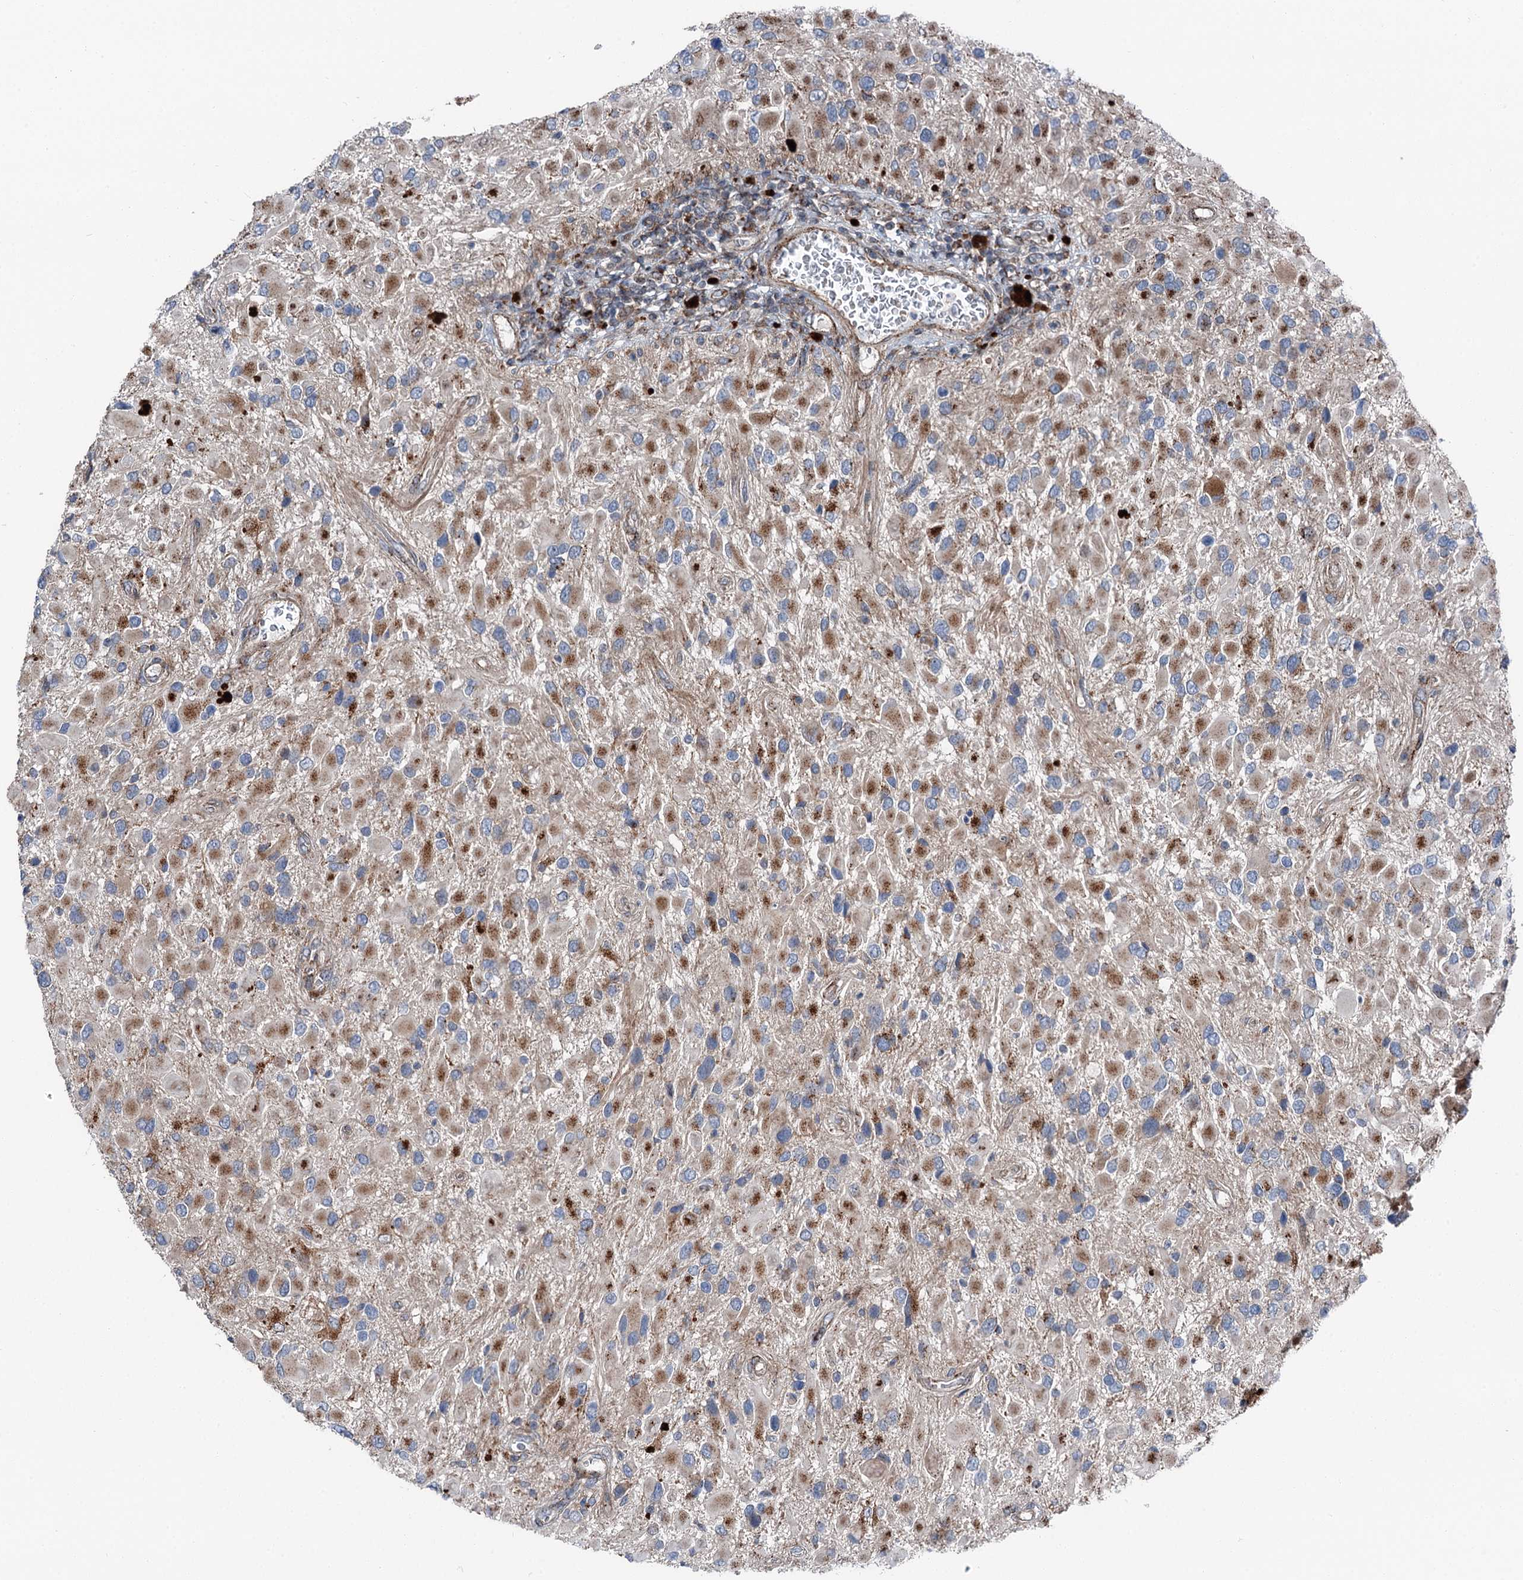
{"staining": {"intensity": "moderate", "quantity": ">75%", "location": "cytoplasmic/membranous"}, "tissue": "glioma", "cell_type": "Tumor cells", "image_type": "cancer", "snomed": [{"axis": "morphology", "description": "Glioma, malignant, High grade"}, {"axis": "topography", "description": "Brain"}], "caption": "IHC micrograph of neoplastic tissue: human malignant high-grade glioma stained using IHC displays medium levels of moderate protein expression localized specifically in the cytoplasmic/membranous of tumor cells, appearing as a cytoplasmic/membranous brown color.", "gene": "POLR1D", "patient": {"sex": "male", "age": 53}}